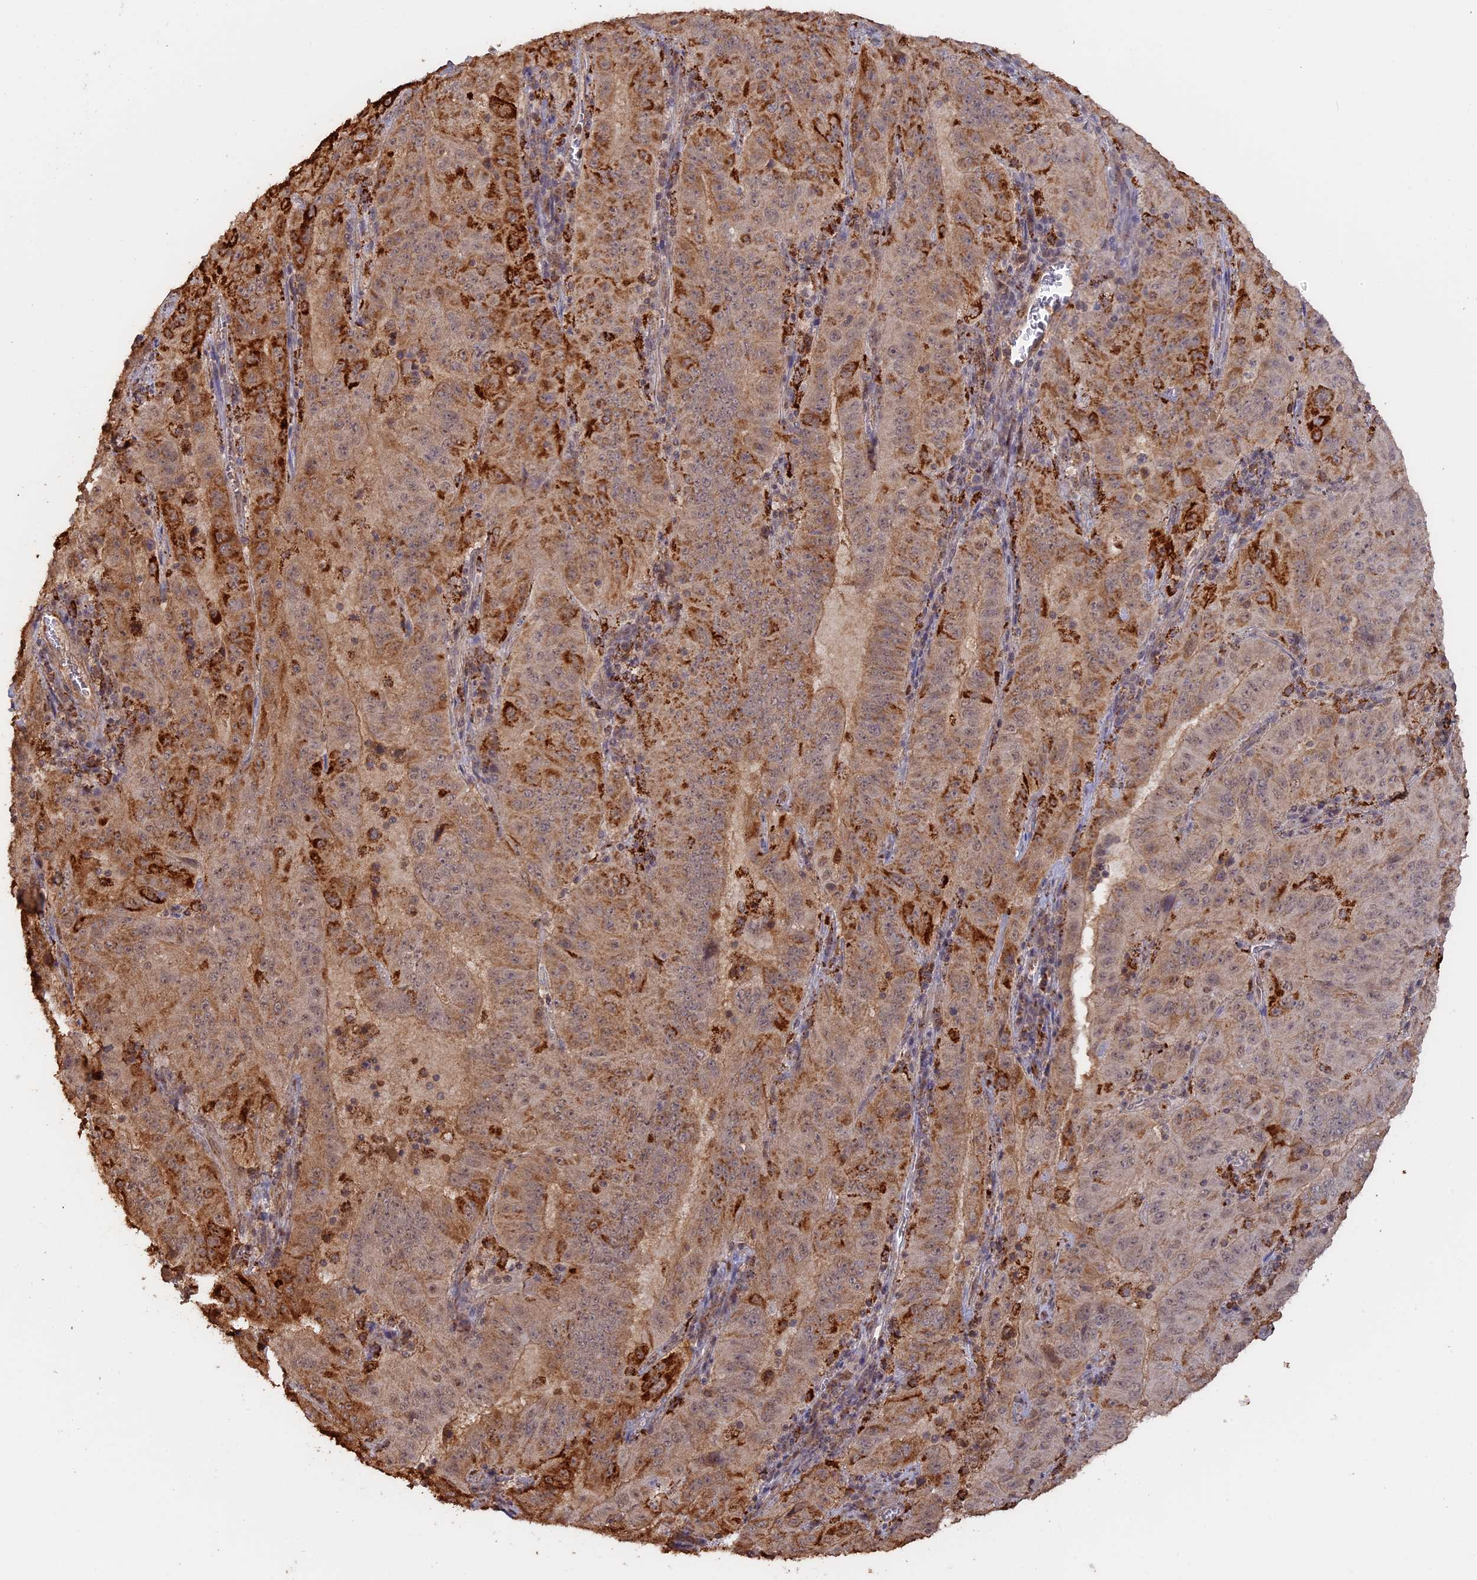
{"staining": {"intensity": "moderate", "quantity": "25%-75%", "location": "cytoplasmic/membranous"}, "tissue": "pancreatic cancer", "cell_type": "Tumor cells", "image_type": "cancer", "snomed": [{"axis": "morphology", "description": "Adenocarcinoma, NOS"}, {"axis": "topography", "description": "Pancreas"}], "caption": "Pancreatic adenocarcinoma stained with a brown dye shows moderate cytoplasmic/membranous positive positivity in approximately 25%-75% of tumor cells.", "gene": "FAM210B", "patient": {"sex": "male", "age": 63}}